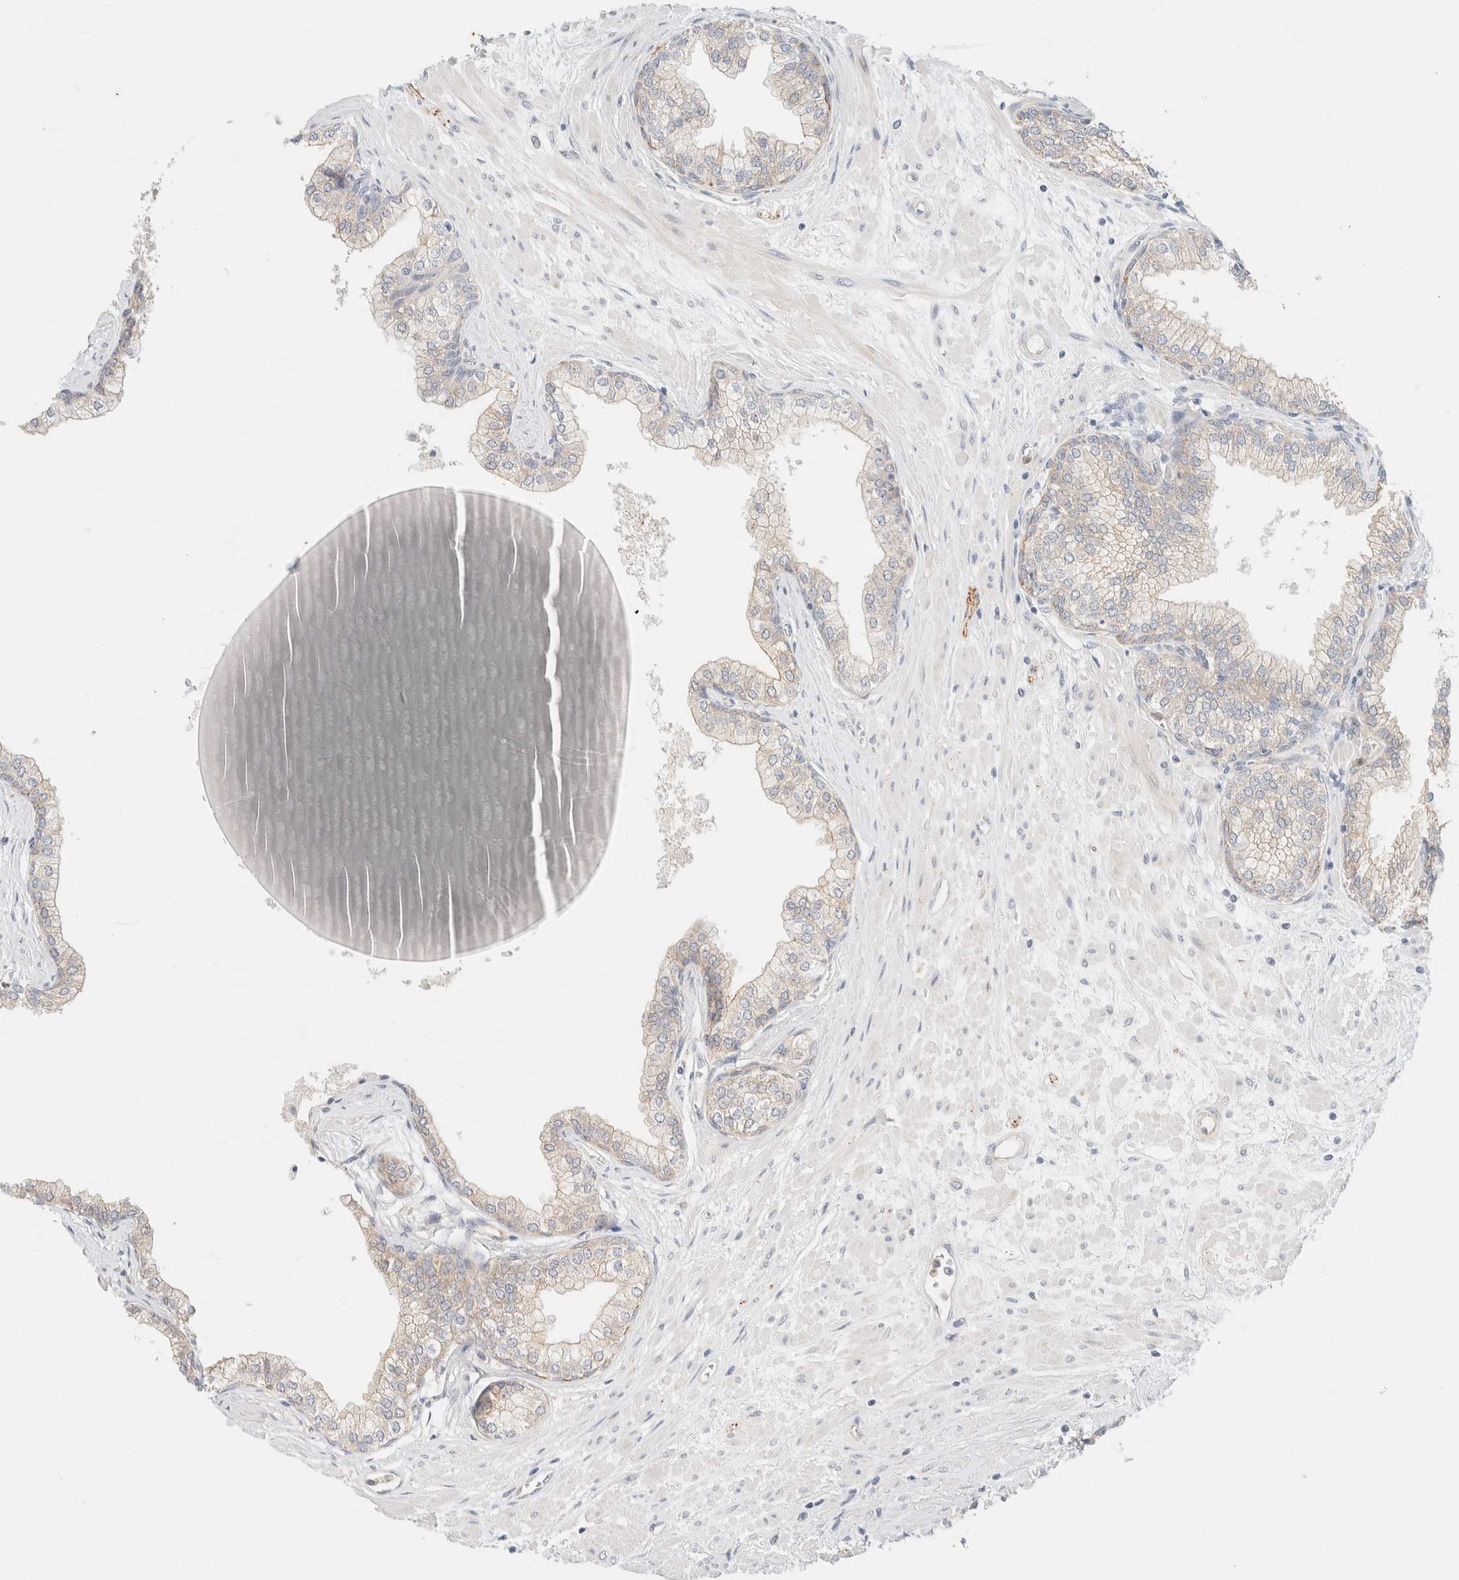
{"staining": {"intensity": "weak", "quantity": ">75%", "location": "cytoplasmic/membranous"}, "tissue": "prostate", "cell_type": "Glandular cells", "image_type": "normal", "snomed": [{"axis": "morphology", "description": "Normal tissue, NOS"}, {"axis": "morphology", "description": "Urothelial carcinoma, Low grade"}, {"axis": "topography", "description": "Urinary bladder"}, {"axis": "topography", "description": "Prostate"}], "caption": "The immunohistochemical stain labels weak cytoplasmic/membranous staining in glandular cells of benign prostate.", "gene": "UNC13B", "patient": {"sex": "male", "age": 60}}